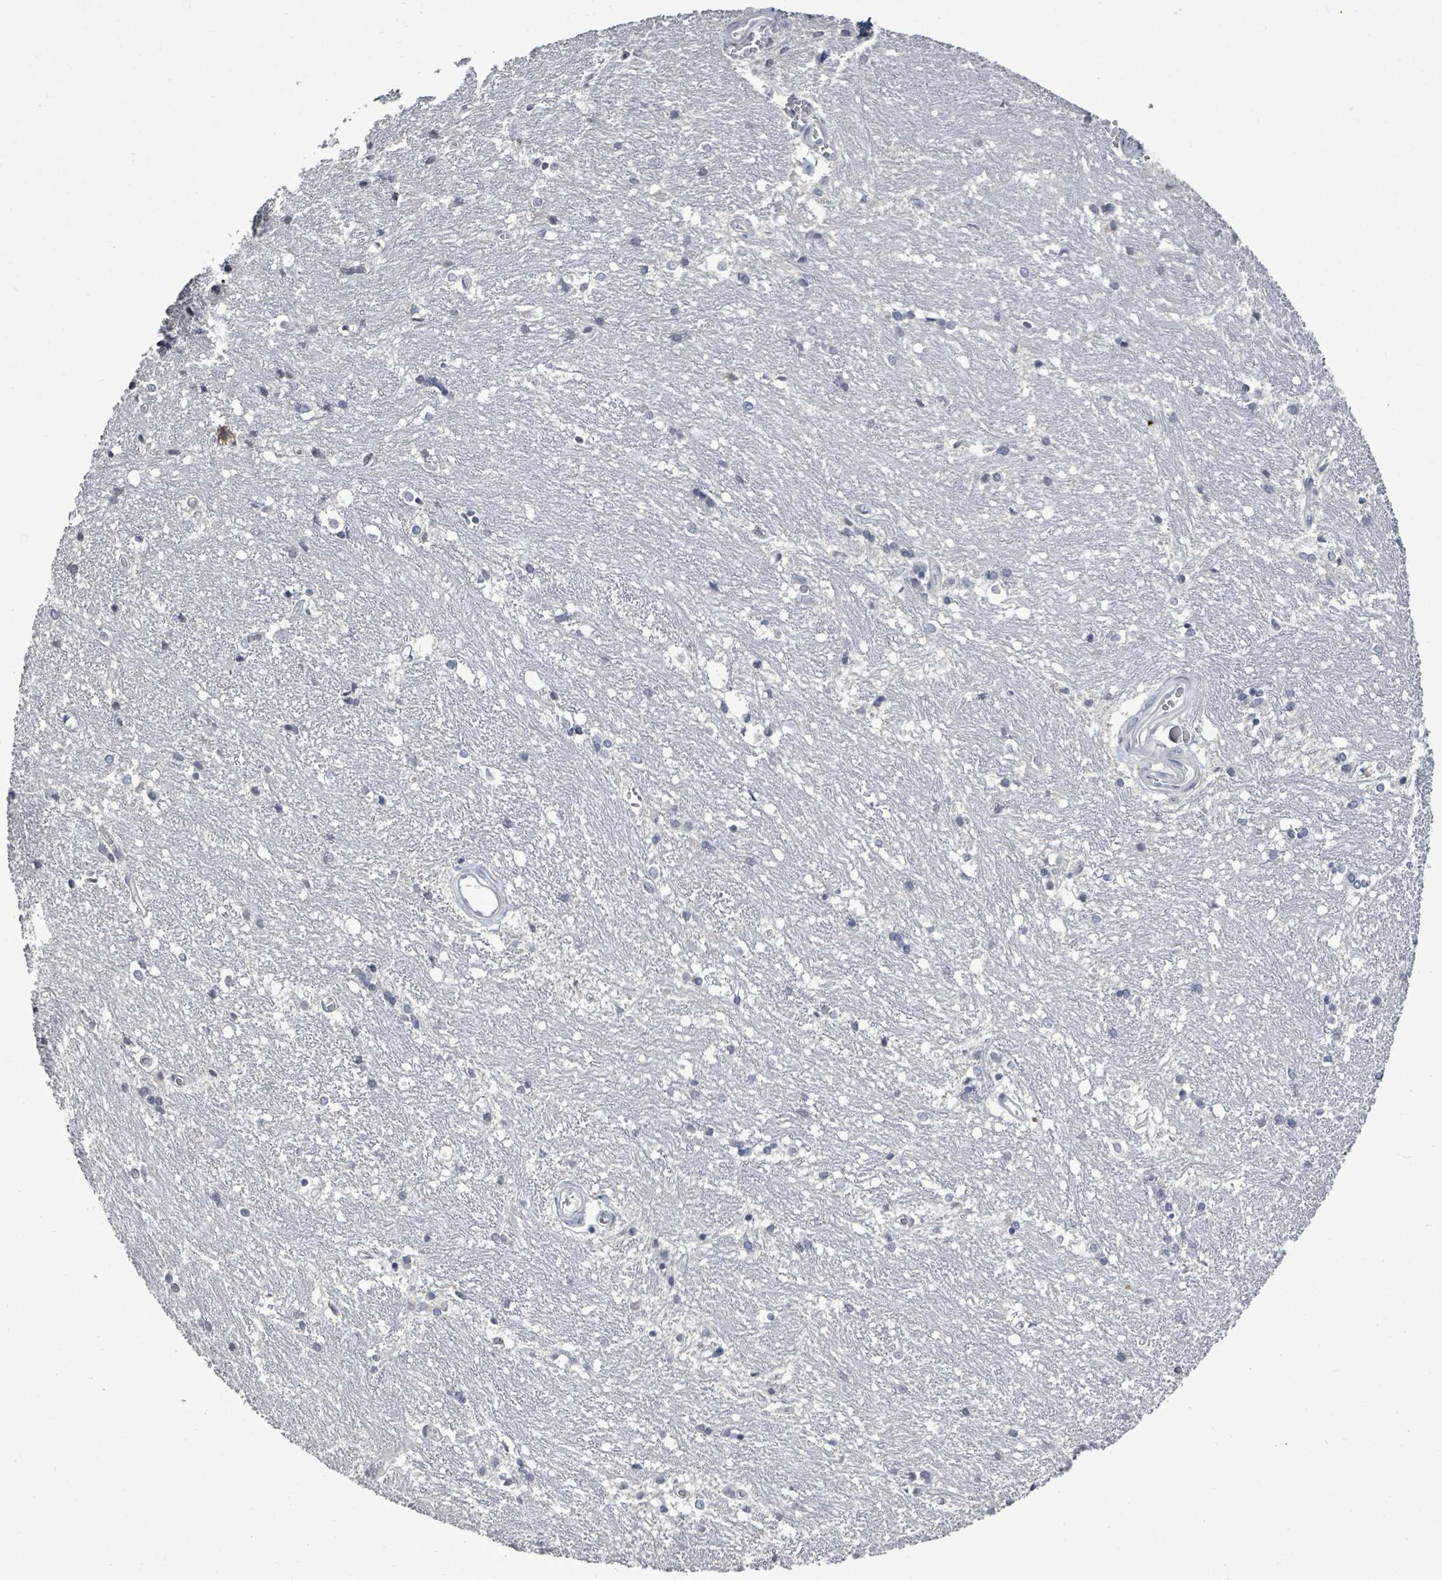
{"staining": {"intensity": "negative", "quantity": "none", "location": "none"}, "tissue": "caudate", "cell_type": "Glial cells", "image_type": "normal", "snomed": [{"axis": "morphology", "description": "Normal tissue, NOS"}, {"axis": "topography", "description": "Lateral ventricle wall"}], "caption": "Immunohistochemistry histopathology image of unremarkable caudate: caudate stained with DAB (3,3'-diaminobenzidine) displays no significant protein positivity in glial cells.", "gene": "POMGNT2", "patient": {"sex": "male", "age": 37}}